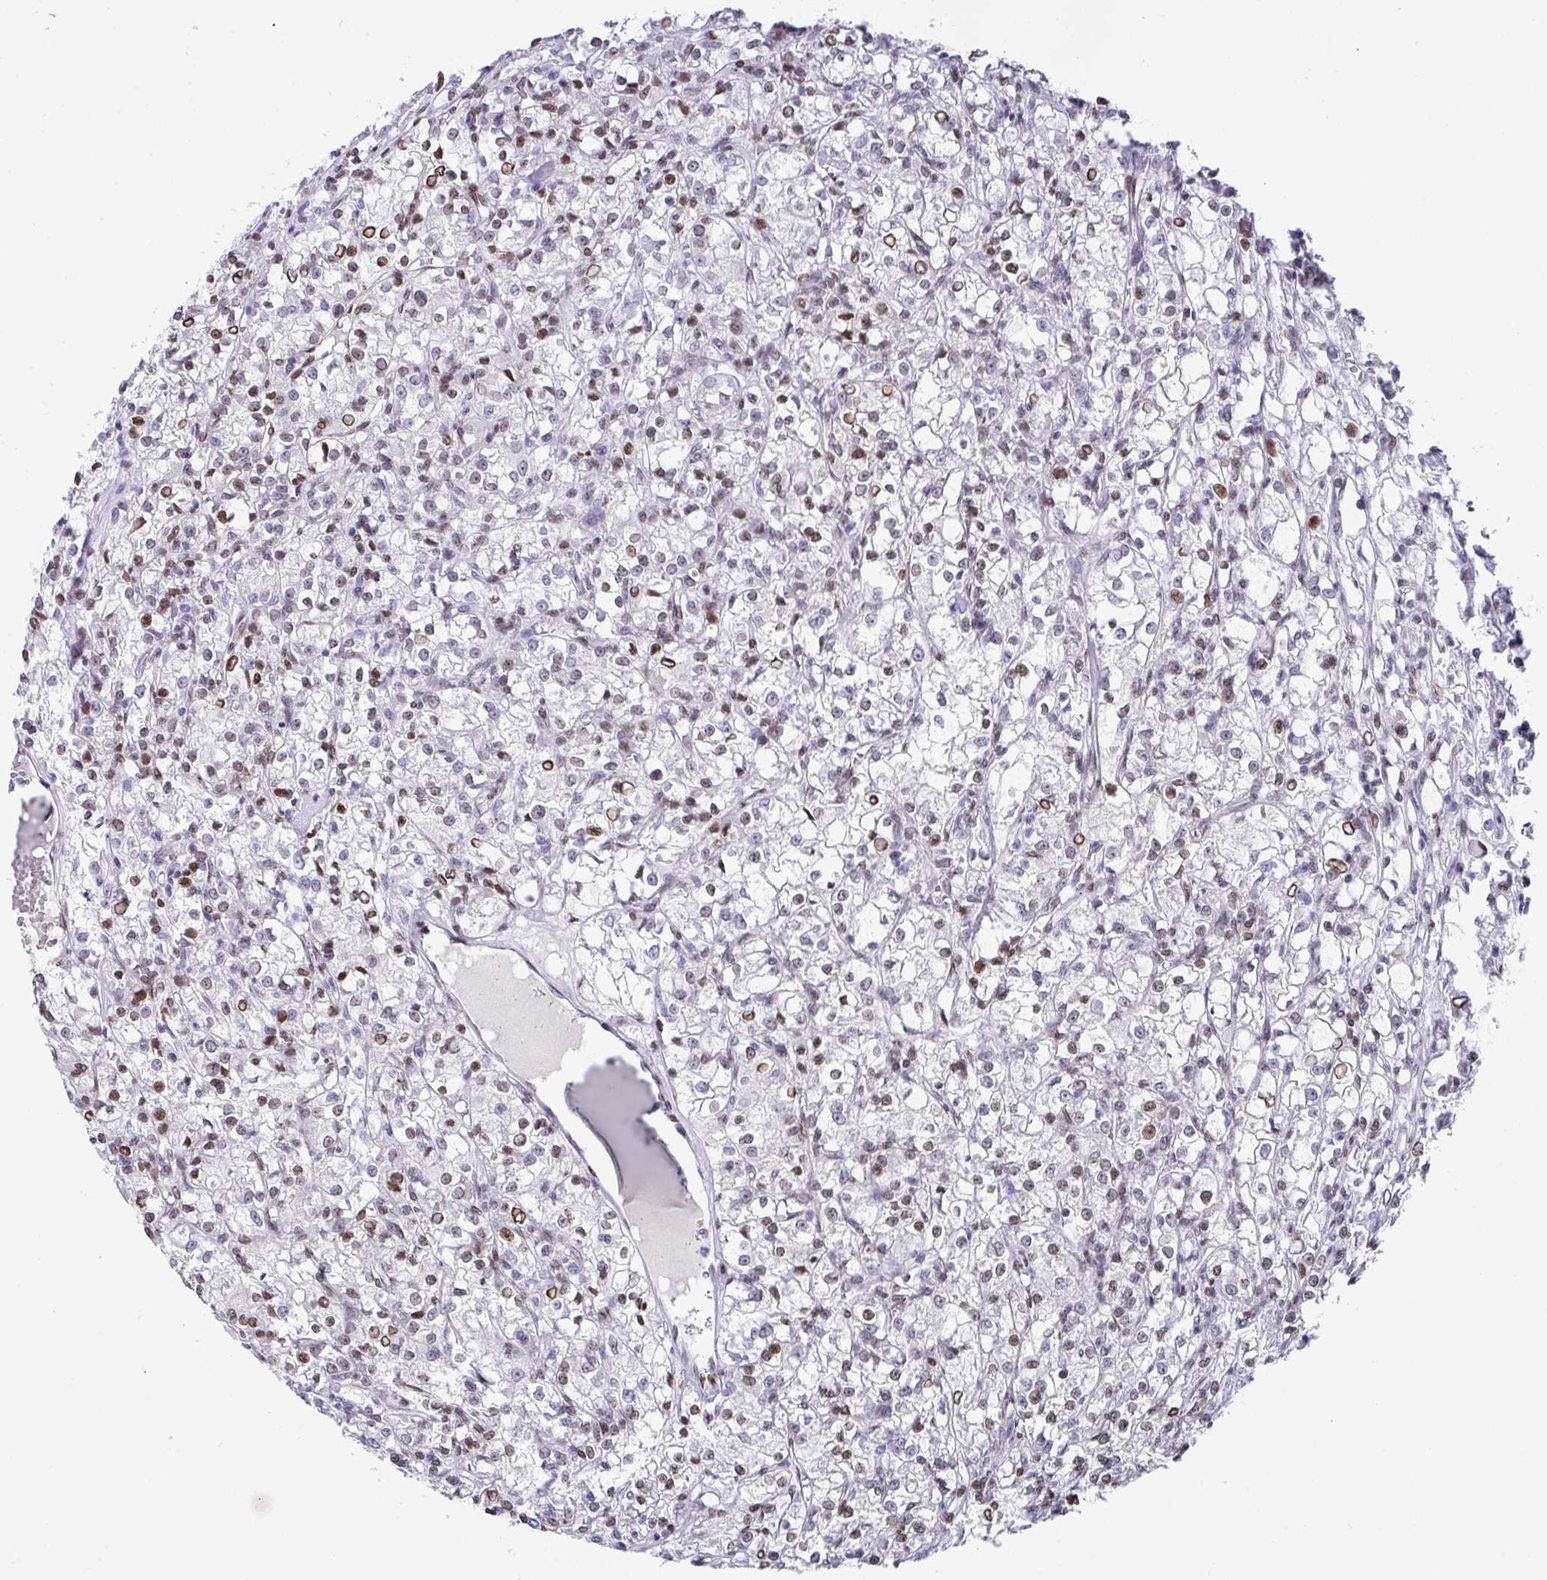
{"staining": {"intensity": "moderate", "quantity": "25%-75%", "location": "nuclear"}, "tissue": "renal cancer", "cell_type": "Tumor cells", "image_type": "cancer", "snomed": [{"axis": "morphology", "description": "Adenocarcinoma, NOS"}, {"axis": "topography", "description": "Kidney"}], "caption": "The image exhibits a brown stain indicating the presence of a protein in the nuclear of tumor cells in renal cancer (adenocarcinoma).", "gene": "TCF3", "patient": {"sex": "female", "age": 59}}